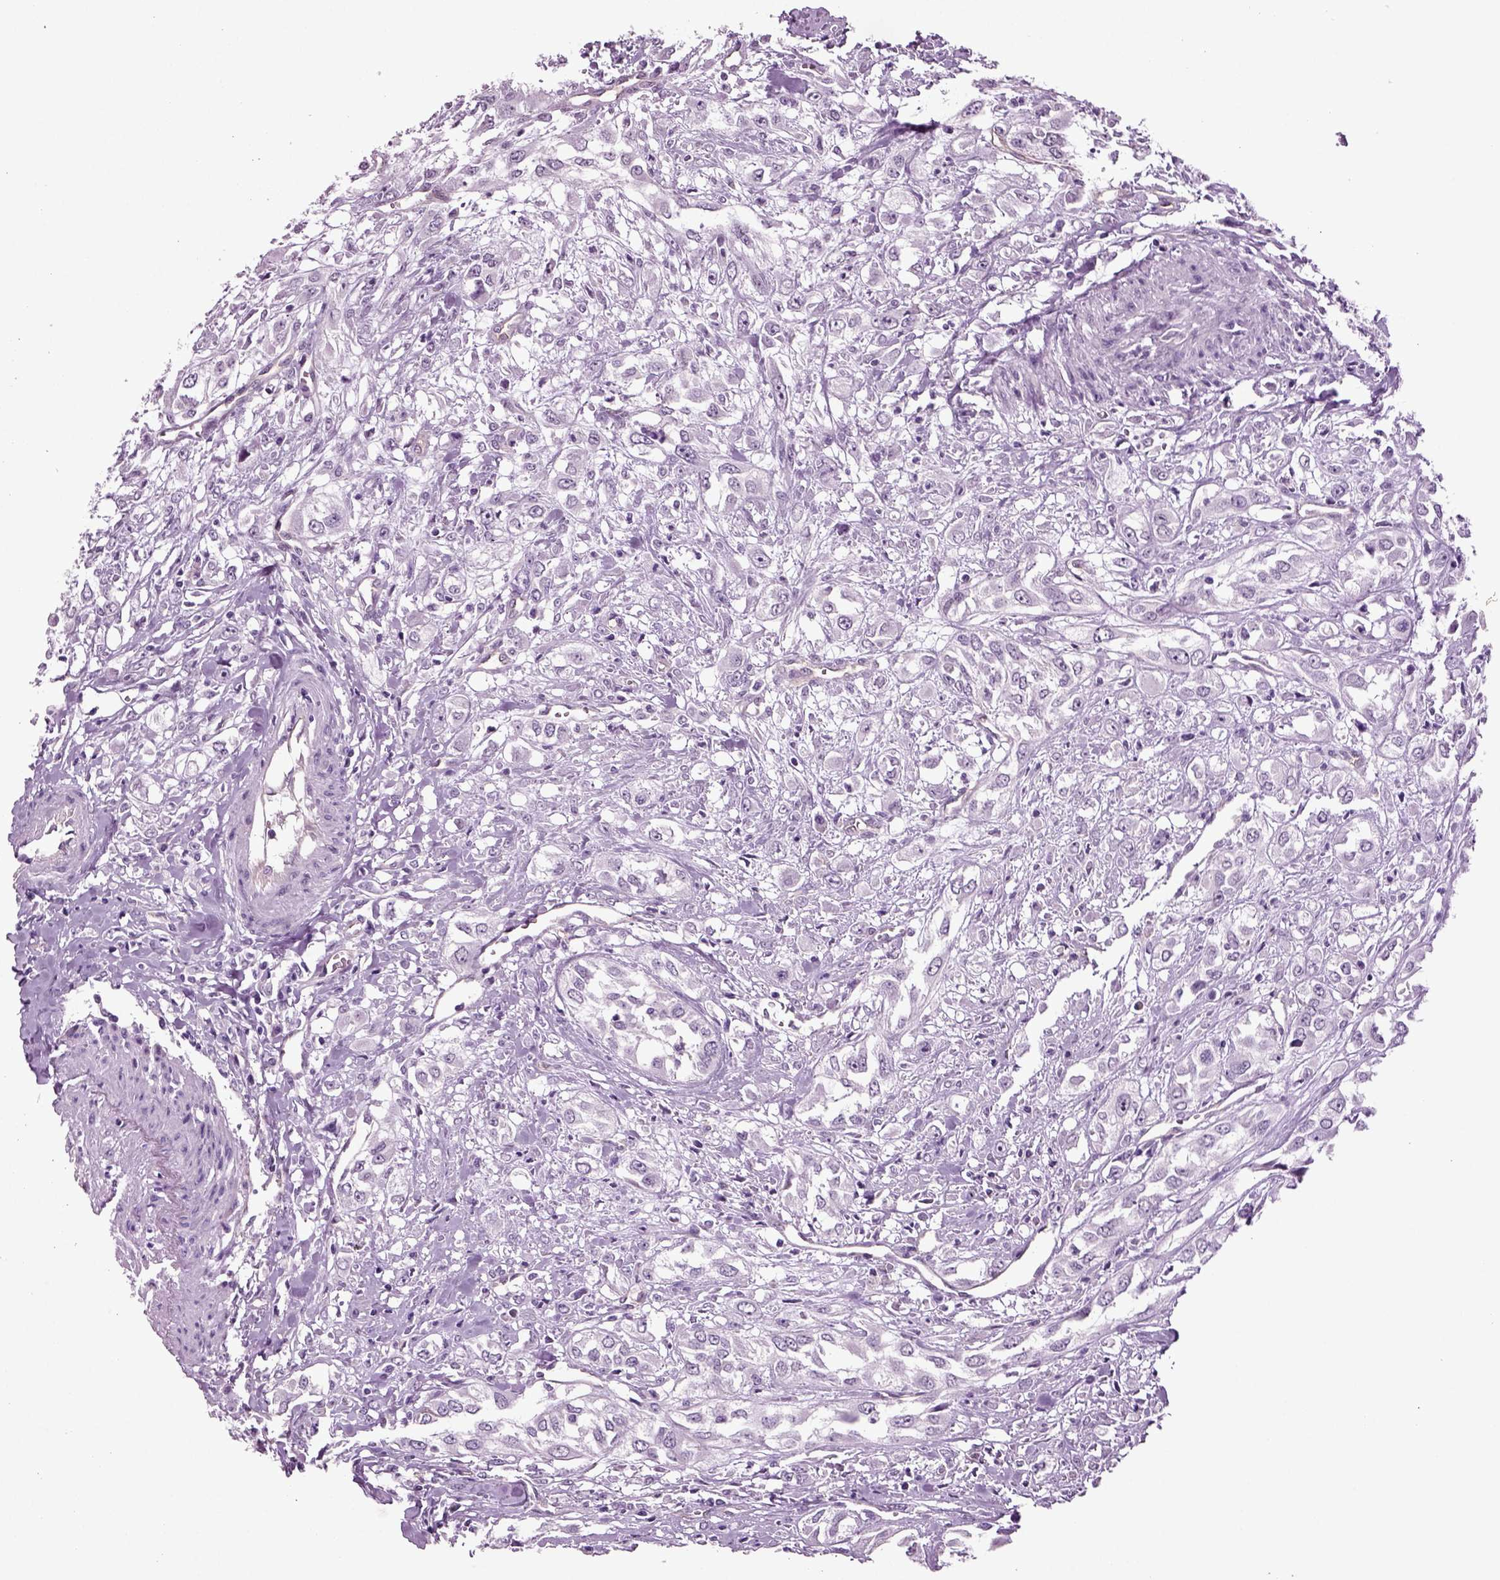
{"staining": {"intensity": "negative", "quantity": "none", "location": "none"}, "tissue": "urothelial cancer", "cell_type": "Tumor cells", "image_type": "cancer", "snomed": [{"axis": "morphology", "description": "Urothelial carcinoma, High grade"}, {"axis": "topography", "description": "Urinary bladder"}], "caption": "IHC micrograph of neoplastic tissue: high-grade urothelial carcinoma stained with DAB demonstrates no significant protein expression in tumor cells.", "gene": "COL9A2", "patient": {"sex": "male", "age": 67}}